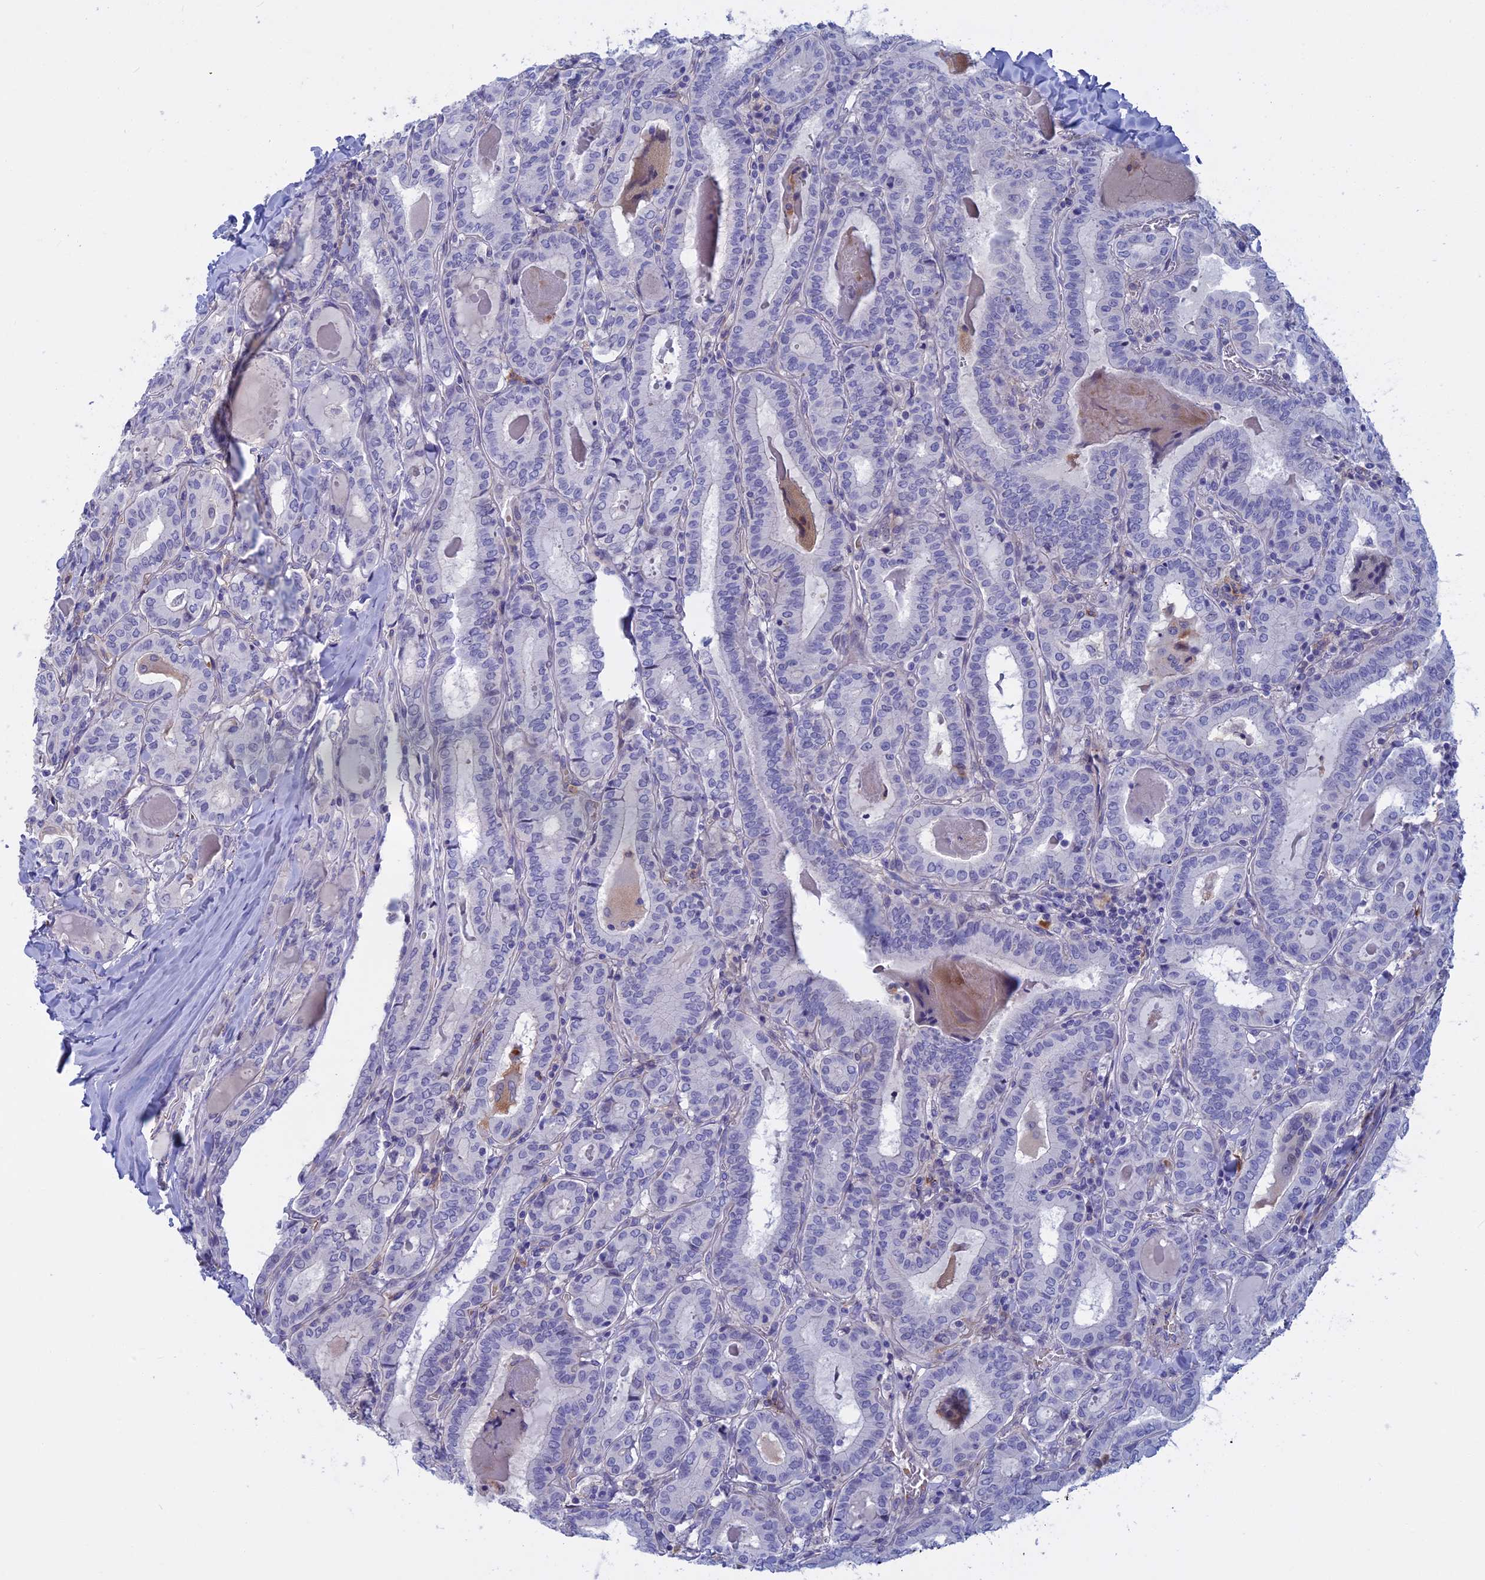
{"staining": {"intensity": "negative", "quantity": "none", "location": "none"}, "tissue": "thyroid cancer", "cell_type": "Tumor cells", "image_type": "cancer", "snomed": [{"axis": "morphology", "description": "Papillary adenocarcinoma, NOS"}, {"axis": "topography", "description": "Thyroid gland"}], "caption": "Micrograph shows no significant protein positivity in tumor cells of thyroid cancer (papillary adenocarcinoma). (Stains: DAB (3,3'-diaminobenzidine) immunohistochemistry with hematoxylin counter stain, Microscopy: brightfield microscopy at high magnification).", "gene": "SLC2A6", "patient": {"sex": "female", "age": 72}}